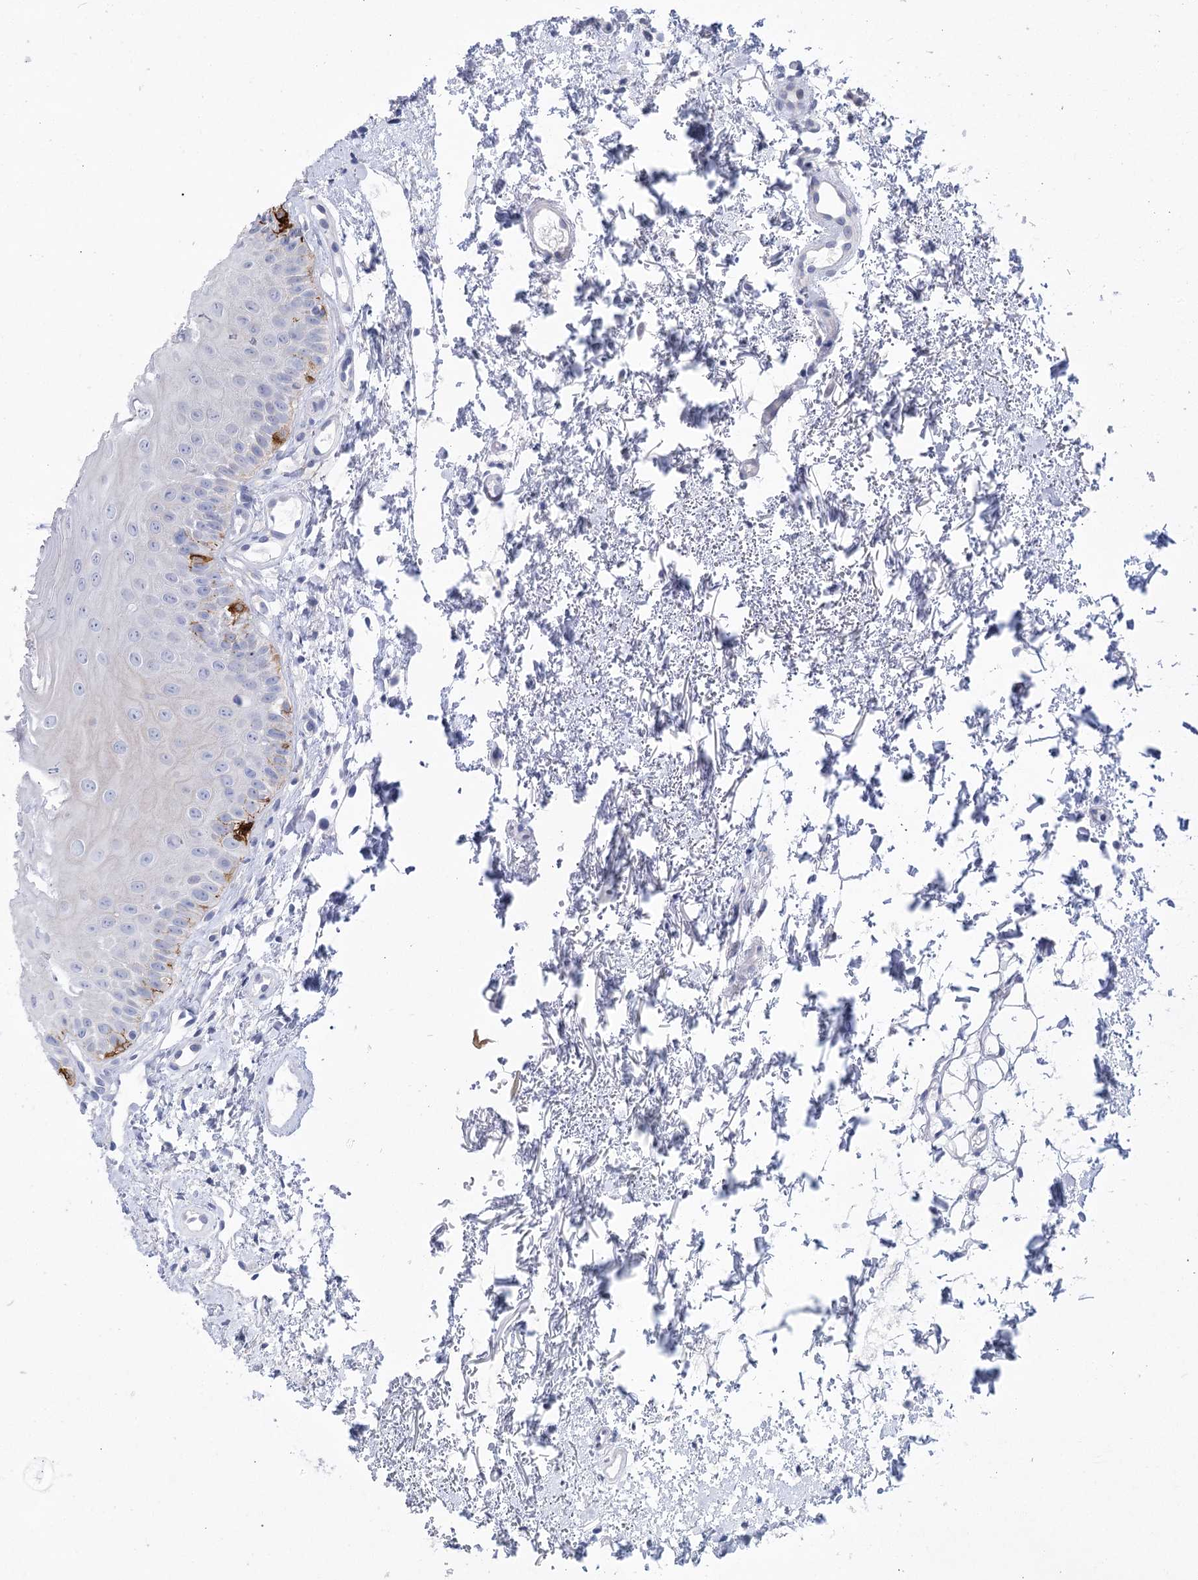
{"staining": {"intensity": "strong", "quantity": "<25%", "location": "cytoplasmic/membranous"}, "tissue": "oral mucosa", "cell_type": "Squamous epithelial cells", "image_type": "normal", "snomed": [{"axis": "morphology", "description": "Normal tissue, NOS"}, {"axis": "topography", "description": "Oral tissue"}], "caption": "Protein analysis of benign oral mucosa reveals strong cytoplasmic/membranous staining in approximately <25% of squamous epithelial cells. Using DAB (brown) and hematoxylin (blue) stains, captured at high magnification using brightfield microscopy.", "gene": "LRRC14B", "patient": {"sex": "male", "age": 66}}